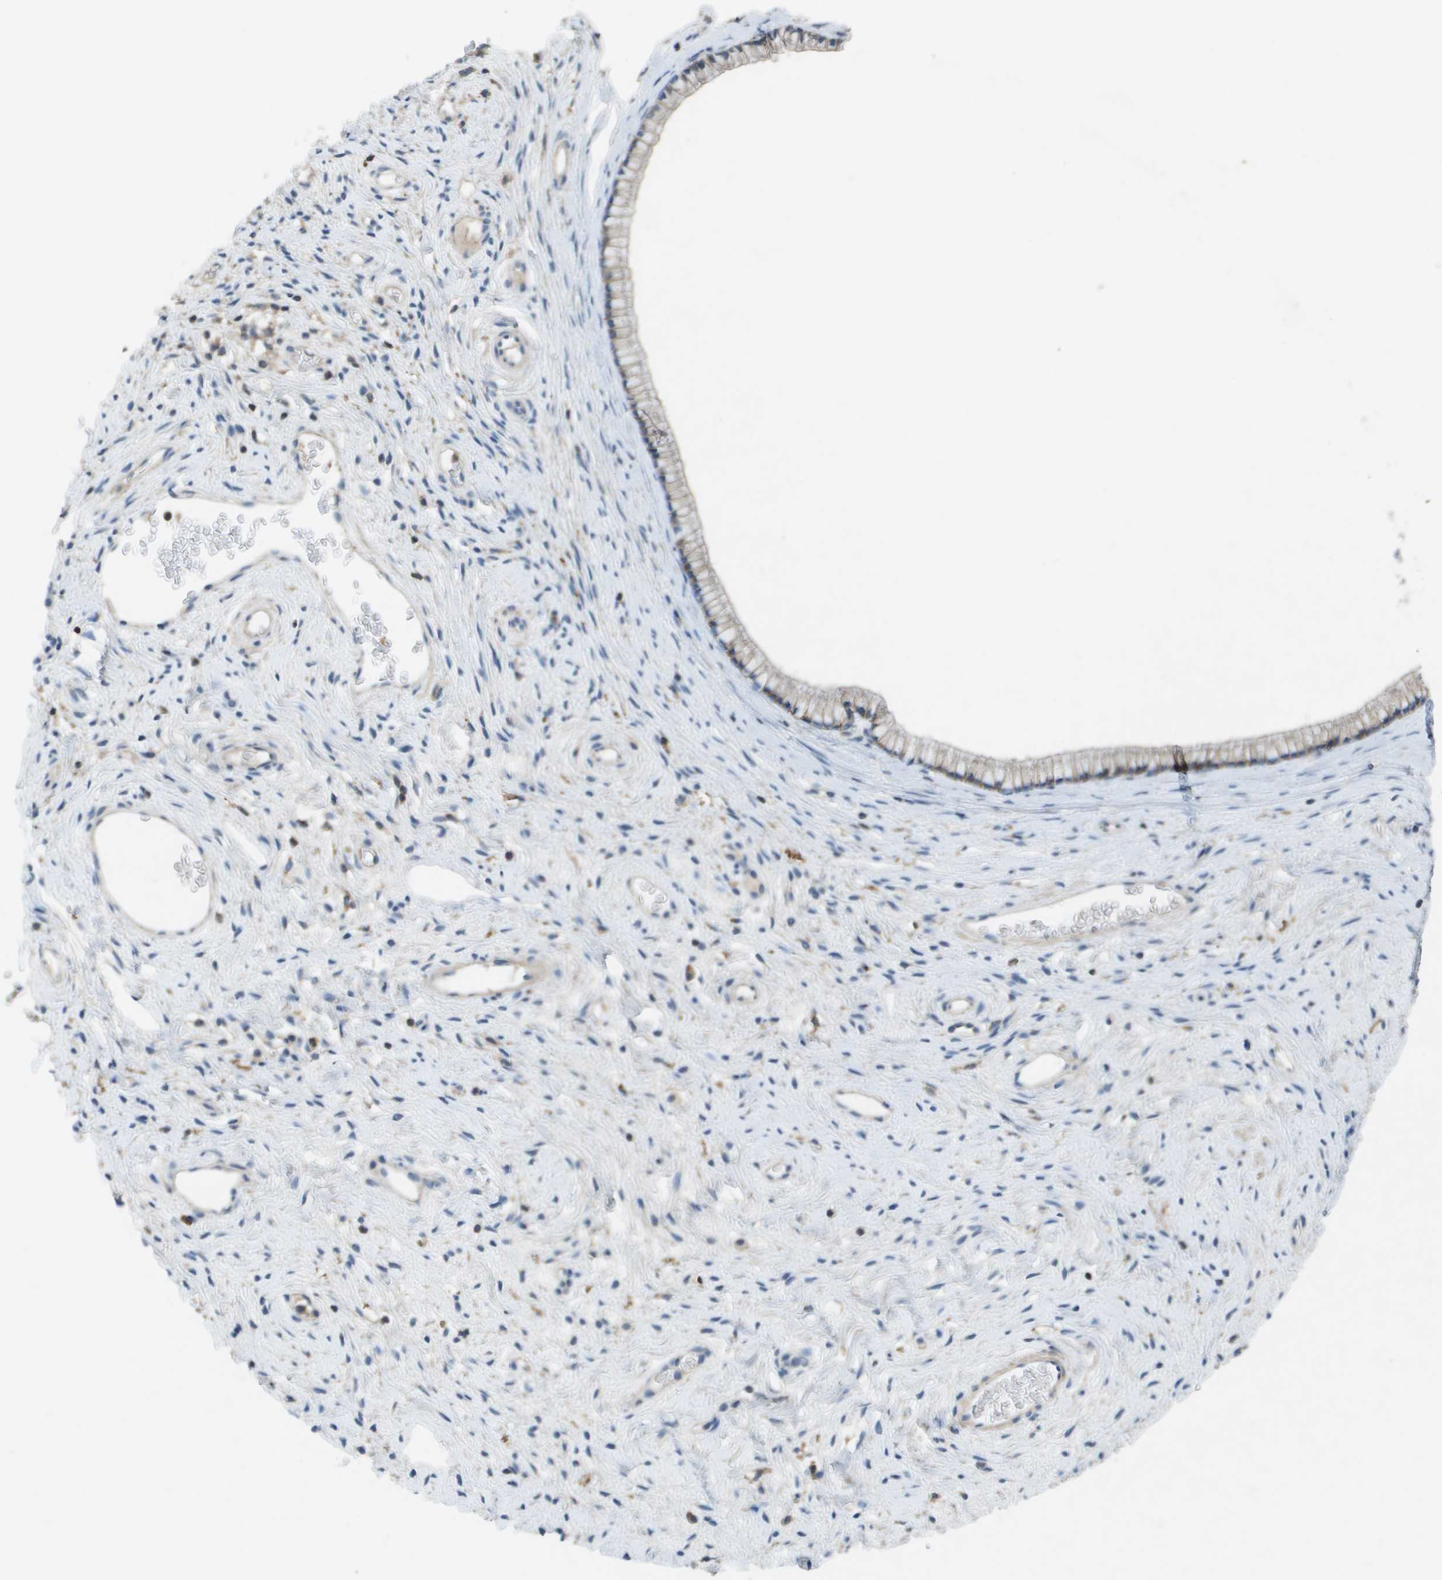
{"staining": {"intensity": "weak", "quantity": "<25%", "location": "cytoplasmic/membranous"}, "tissue": "cervix", "cell_type": "Glandular cells", "image_type": "normal", "snomed": [{"axis": "morphology", "description": "Normal tissue, NOS"}, {"axis": "topography", "description": "Cervix"}], "caption": "Photomicrograph shows no protein staining in glandular cells of normal cervix.", "gene": "CLCA4", "patient": {"sex": "female", "age": 77}}